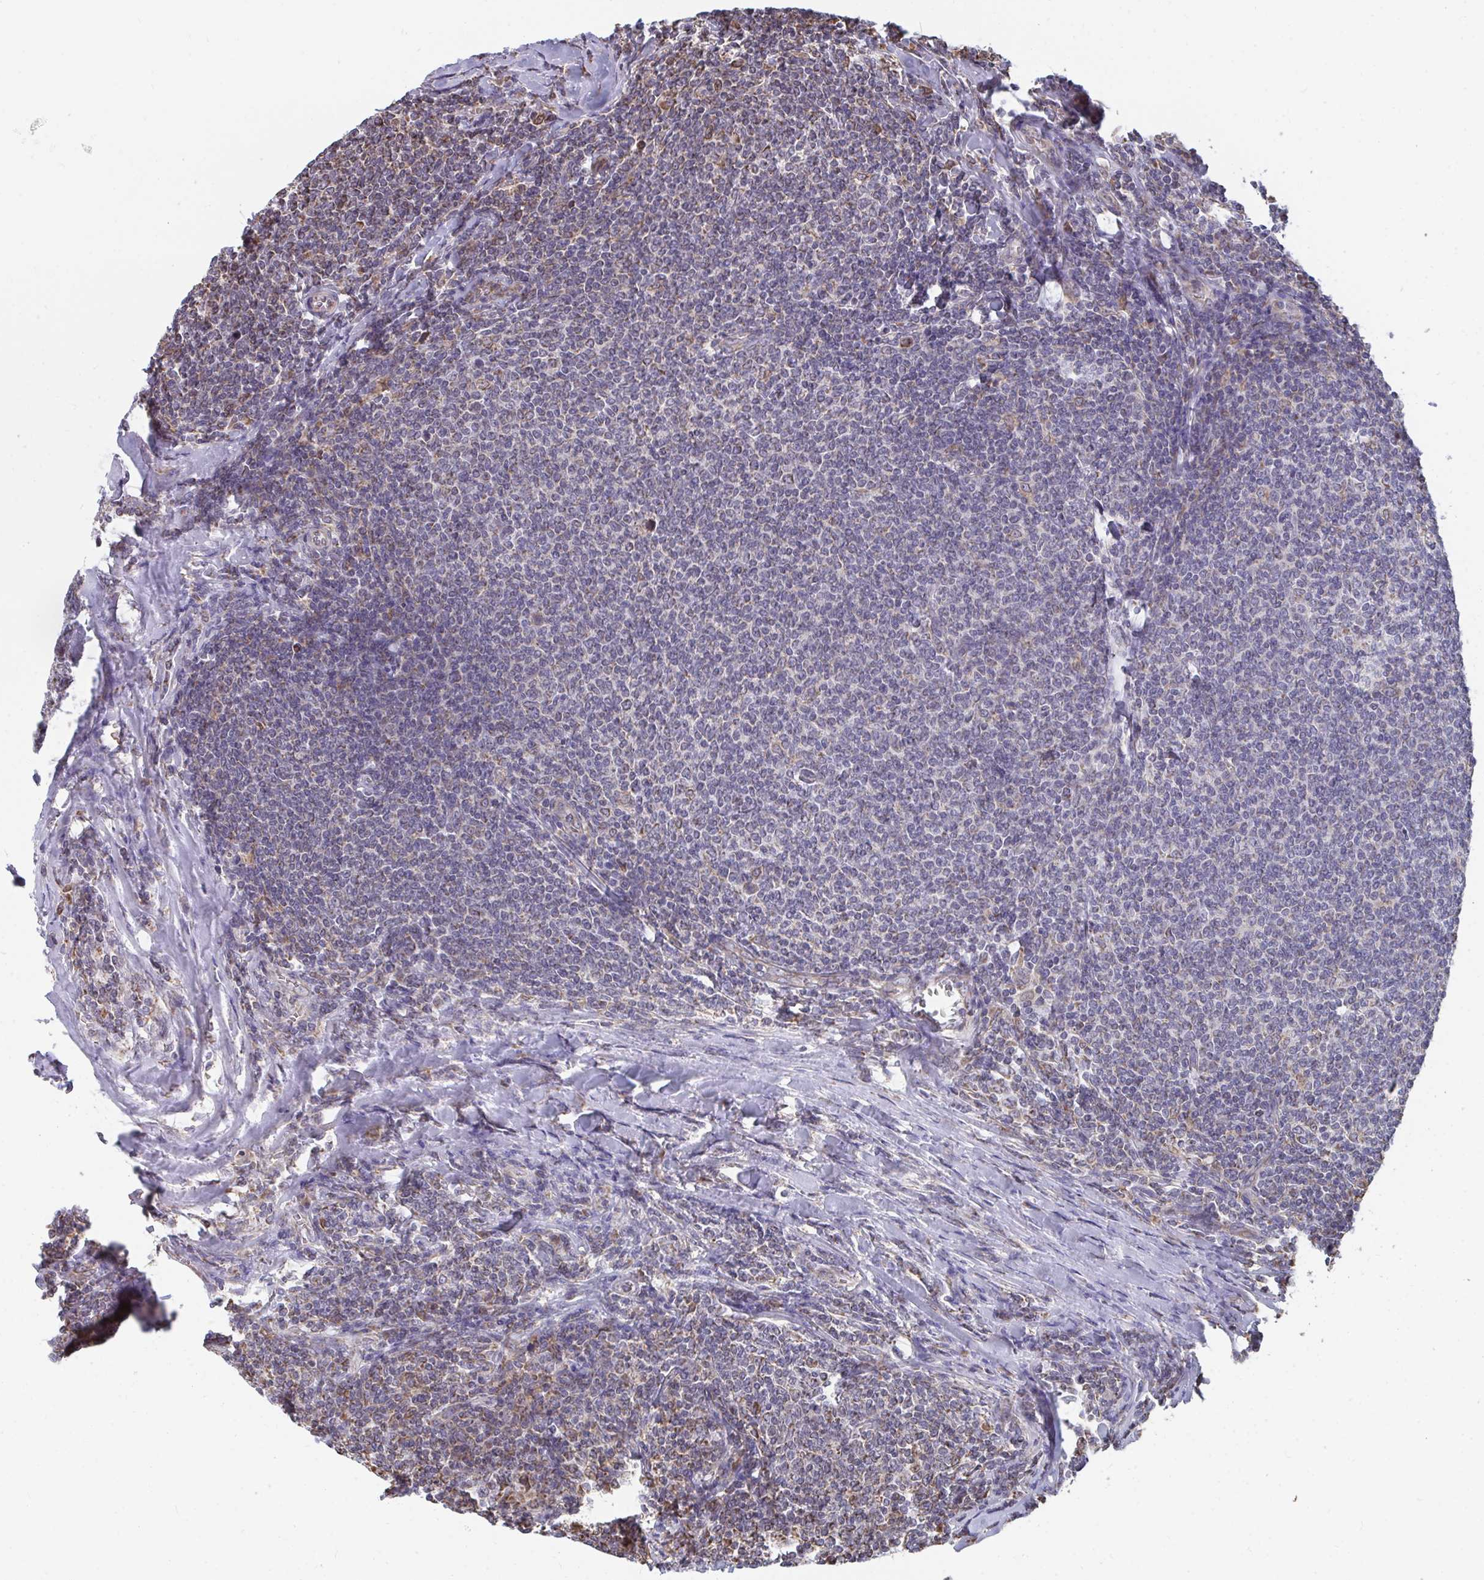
{"staining": {"intensity": "moderate", "quantity": "25%-75%", "location": "cytoplasmic/membranous"}, "tissue": "lymphoma", "cell_type": "Tumor cells", "image_type": "cancer", "snomed": [{"axis": "morphology", "description": "Malignant lymphoma, non-Hodgkin's type, Low grade"}, {"axis": "topography", "description": "Lymph node"}], "caption": "Immunohistochemistry of human low-grade malignant lymphoma, non-Hodgkin's type reveals medium levels of moderate cytoplasmic/membranous expression in approximately 25%-75% of tumor cells. Using DAB (brown) and hematoxylin (blue) stains, captured at high magnification using brightfield microscopy.", "gene": "ELAVL1", "patient": {"sex": "male", "age": 52}}